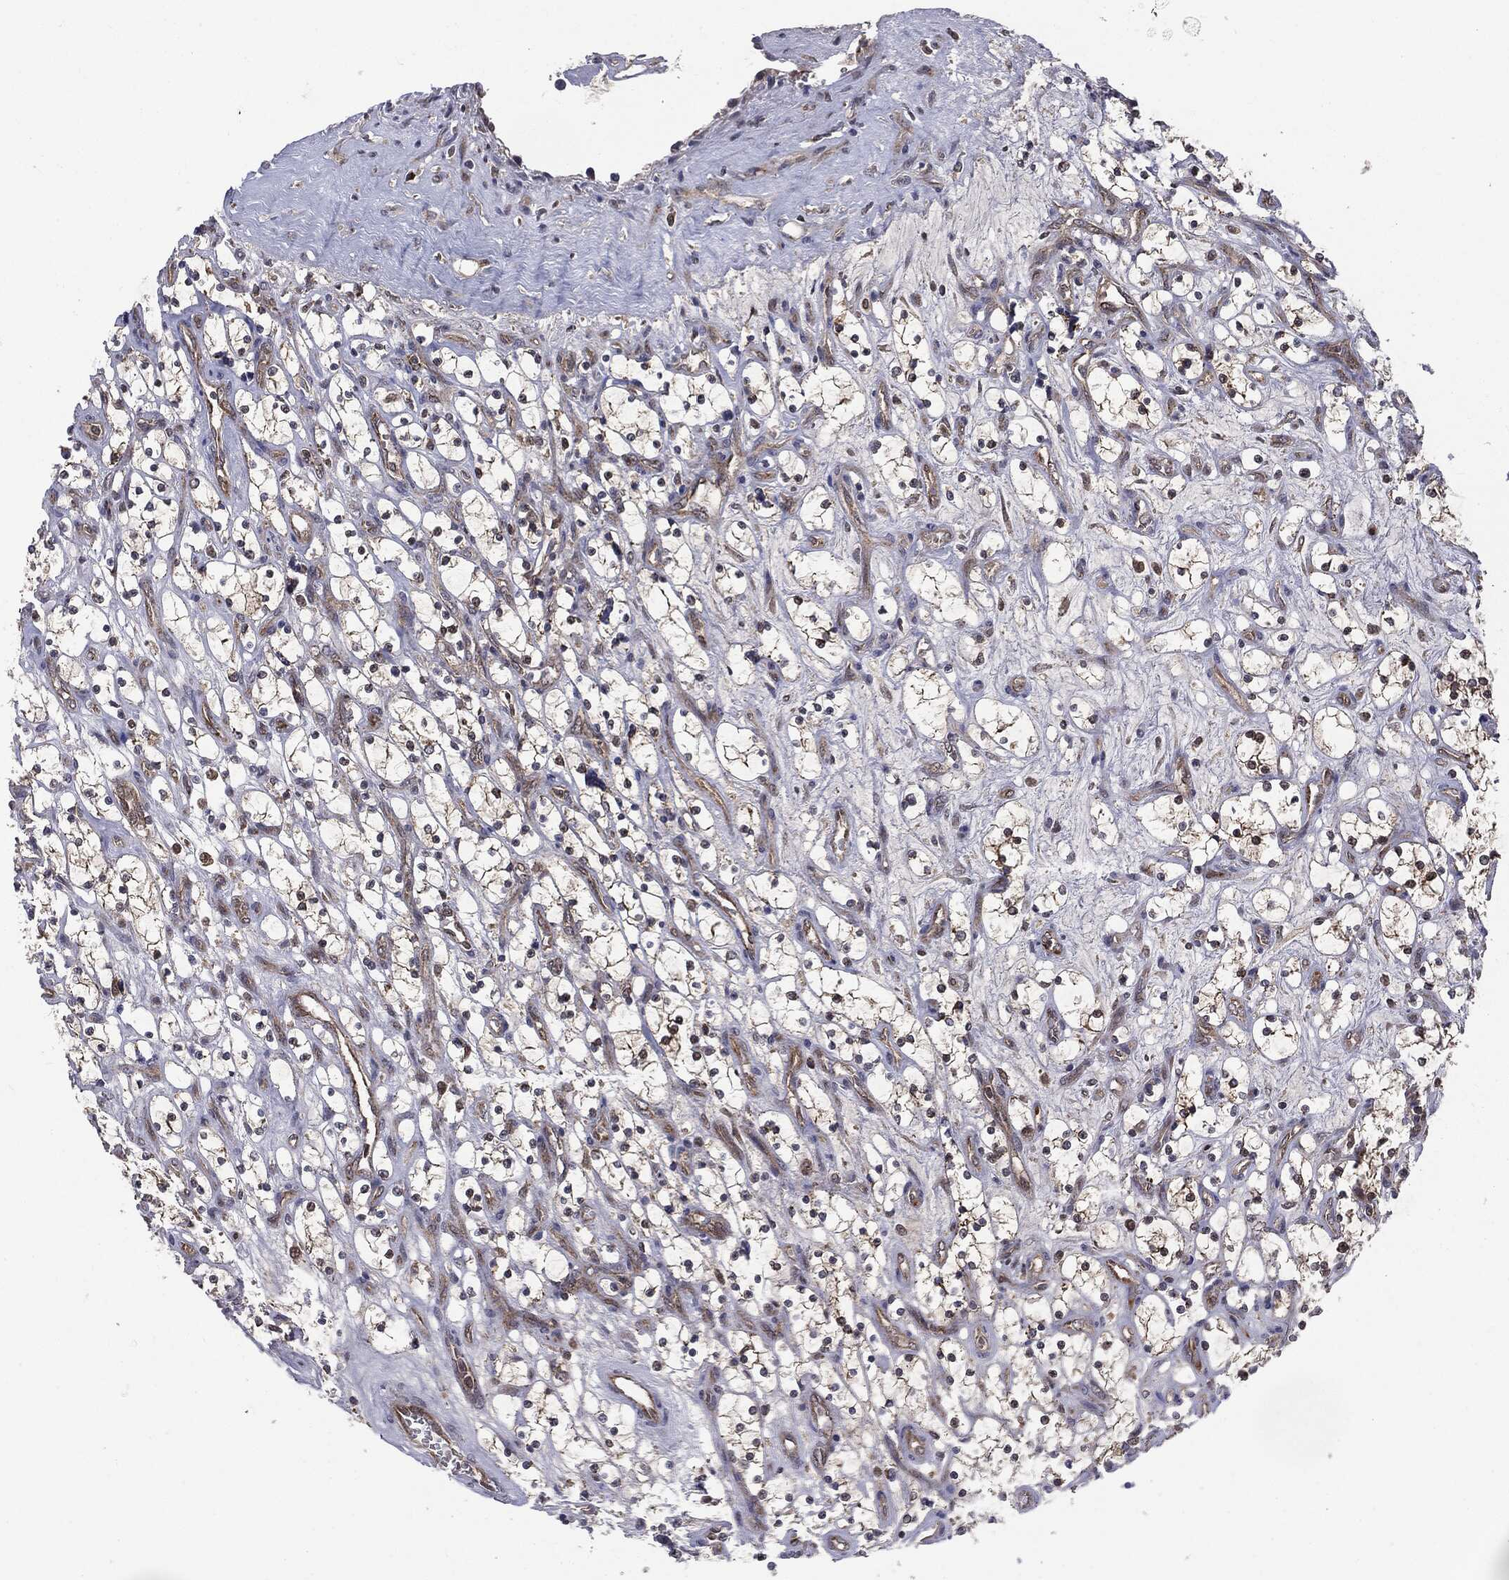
{"staining": {"intensity": "moderate", "quantity": "25%-75%", "location": "cytoplasmic/membranous"}, "tissue": "renal cancer", "cell_type": "Tumor cells", "image_type": "cancer", "snomed": [{"axis": "morphology", "description": "Adenocarcinoma, NOS"}, {"axis": "topography", "description": "Kidney"}], "caption": "About 25%-75% of tumor cells in renal cancer demonstrate moderate cytoplasmic/membranous protein positivity as visualized by brown immunohistochemical staining.", "gene": "PTPA", "patient": {"sex": "female", "age": 69}}